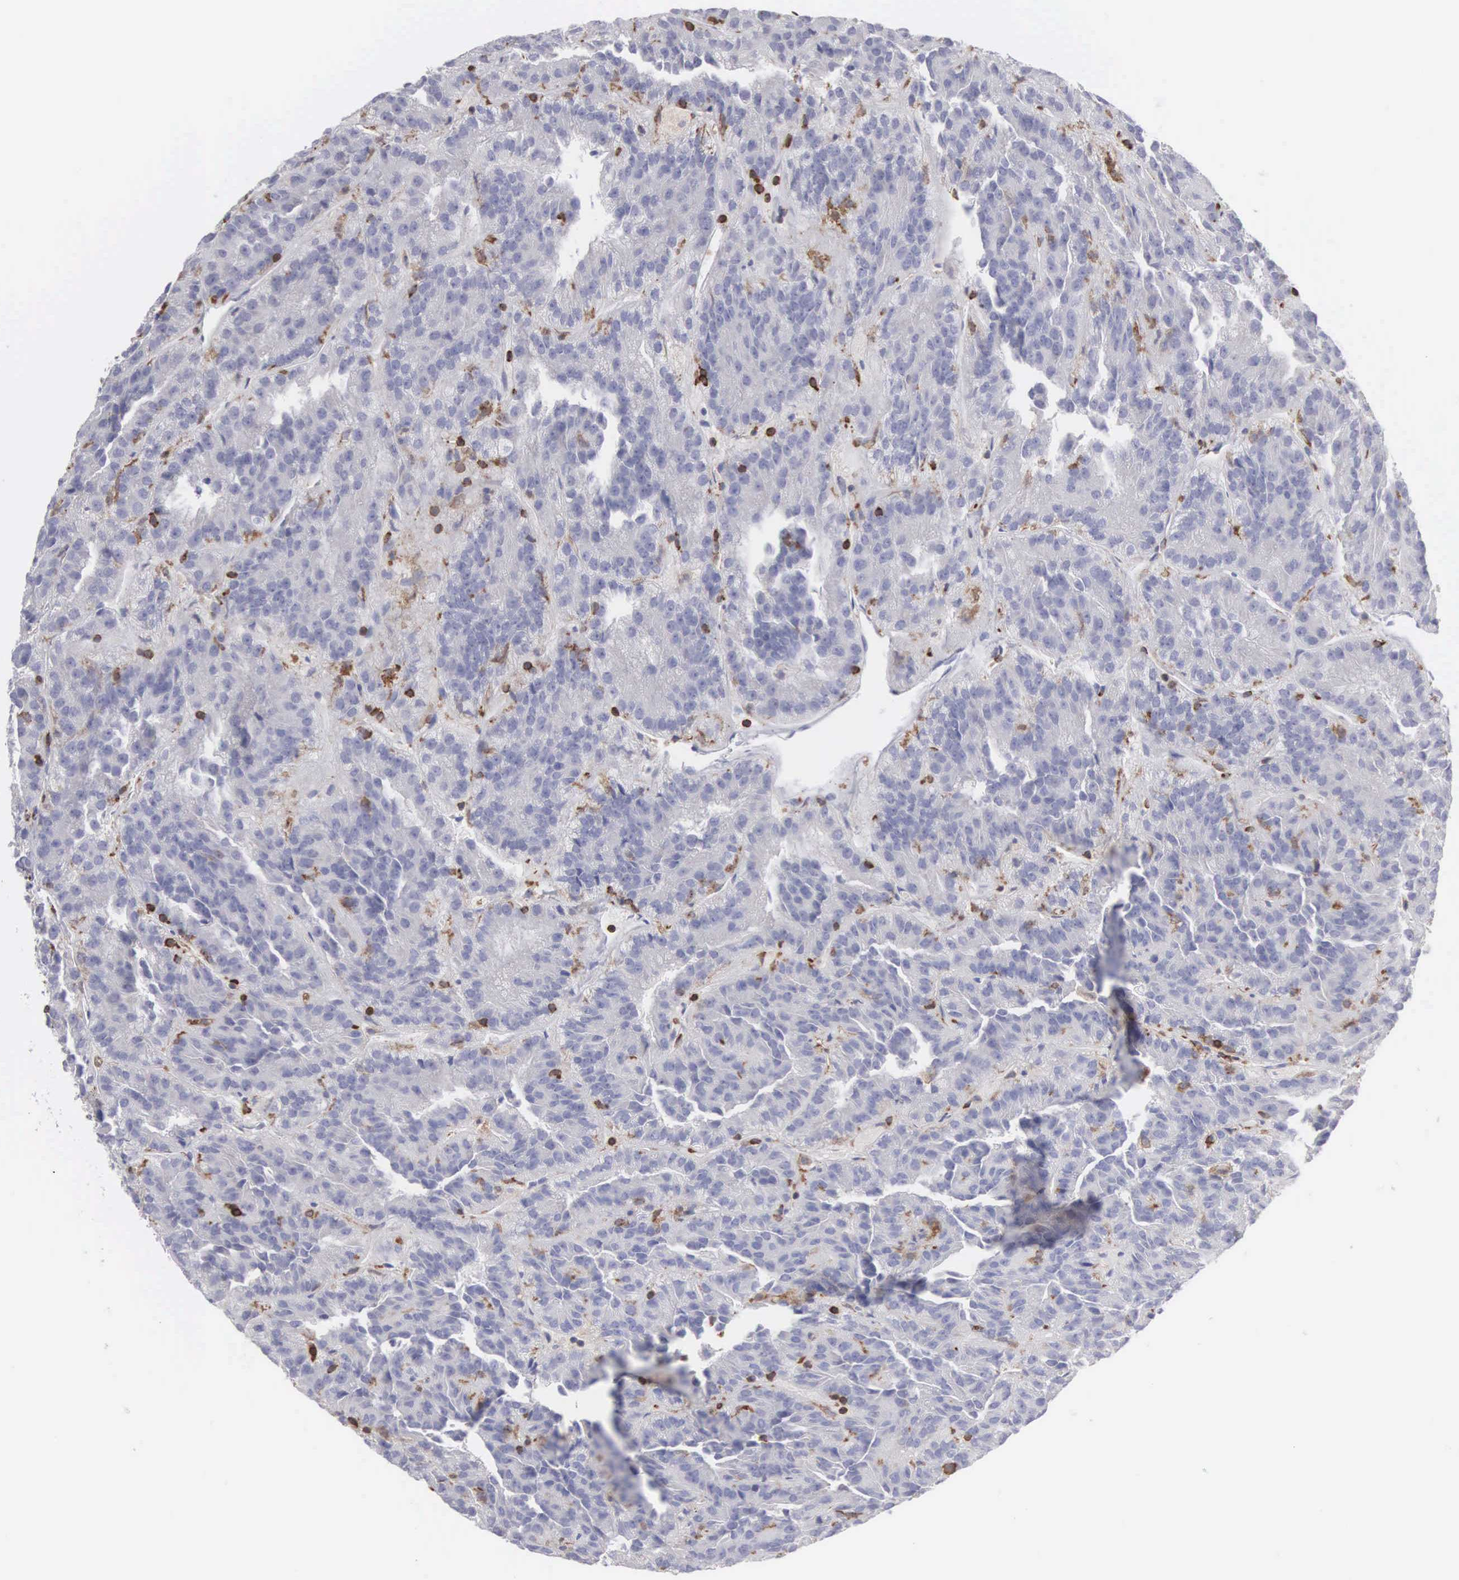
{"staining": {"intensity": "negative", "quantity": "none", "location": "none"}, "tissue": "renal cancer", "cell_type": "Tumor cells", "image_type": "cancer", "snomed": [{"axis": "morphology", "description": "Adenocarcinoma, NOS"}, {"axis": "topography", "description": "Kidney"}], "caption": "DAB immunohistochemical staining of renal adenocarcinoma displays no significant expression in tumor cells.", "gene": "SH3BP1", "patient": {"sex": "male", "age": 46}}